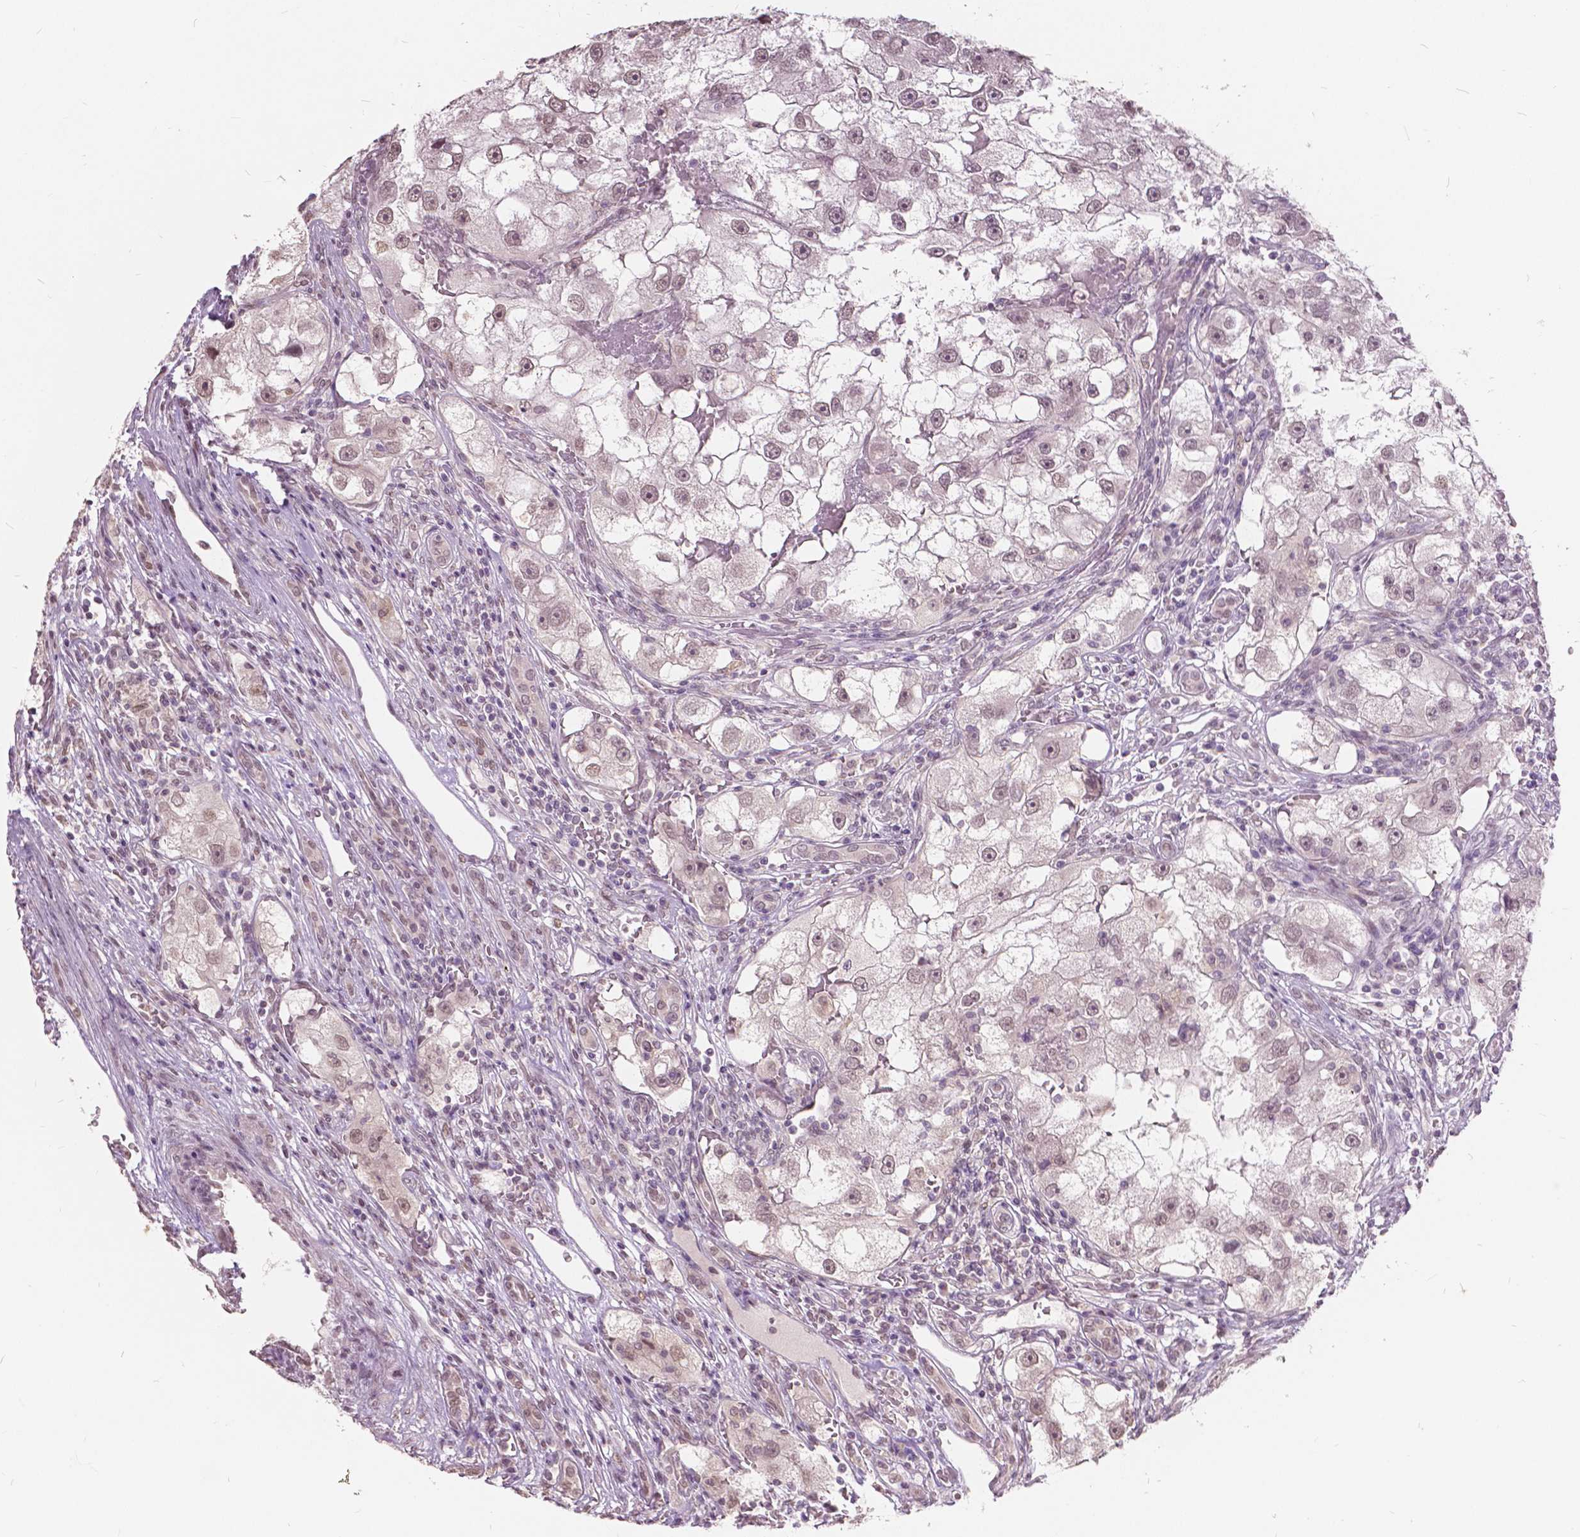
{"staining": {"intensity": "weak", "quantity": ">75%", "location": "nuclear"}, "tissue": "renal cancer", "cell_type": "Tumor cells", "image_type": "cancer", "snomed": [{"axis": "morphology", "description": "Adenocarcinoma, NOS"}, {"axis": "topography", "description": "Kidney"}], "caption": "Human adenocarcinoma (renal) stained for a protein (brown) demonstrates weak nuclear positive expression in approximately >75% of tumor cells.", "gene": "HOXA10", "patient": {"sex": "male", "age": 63}}